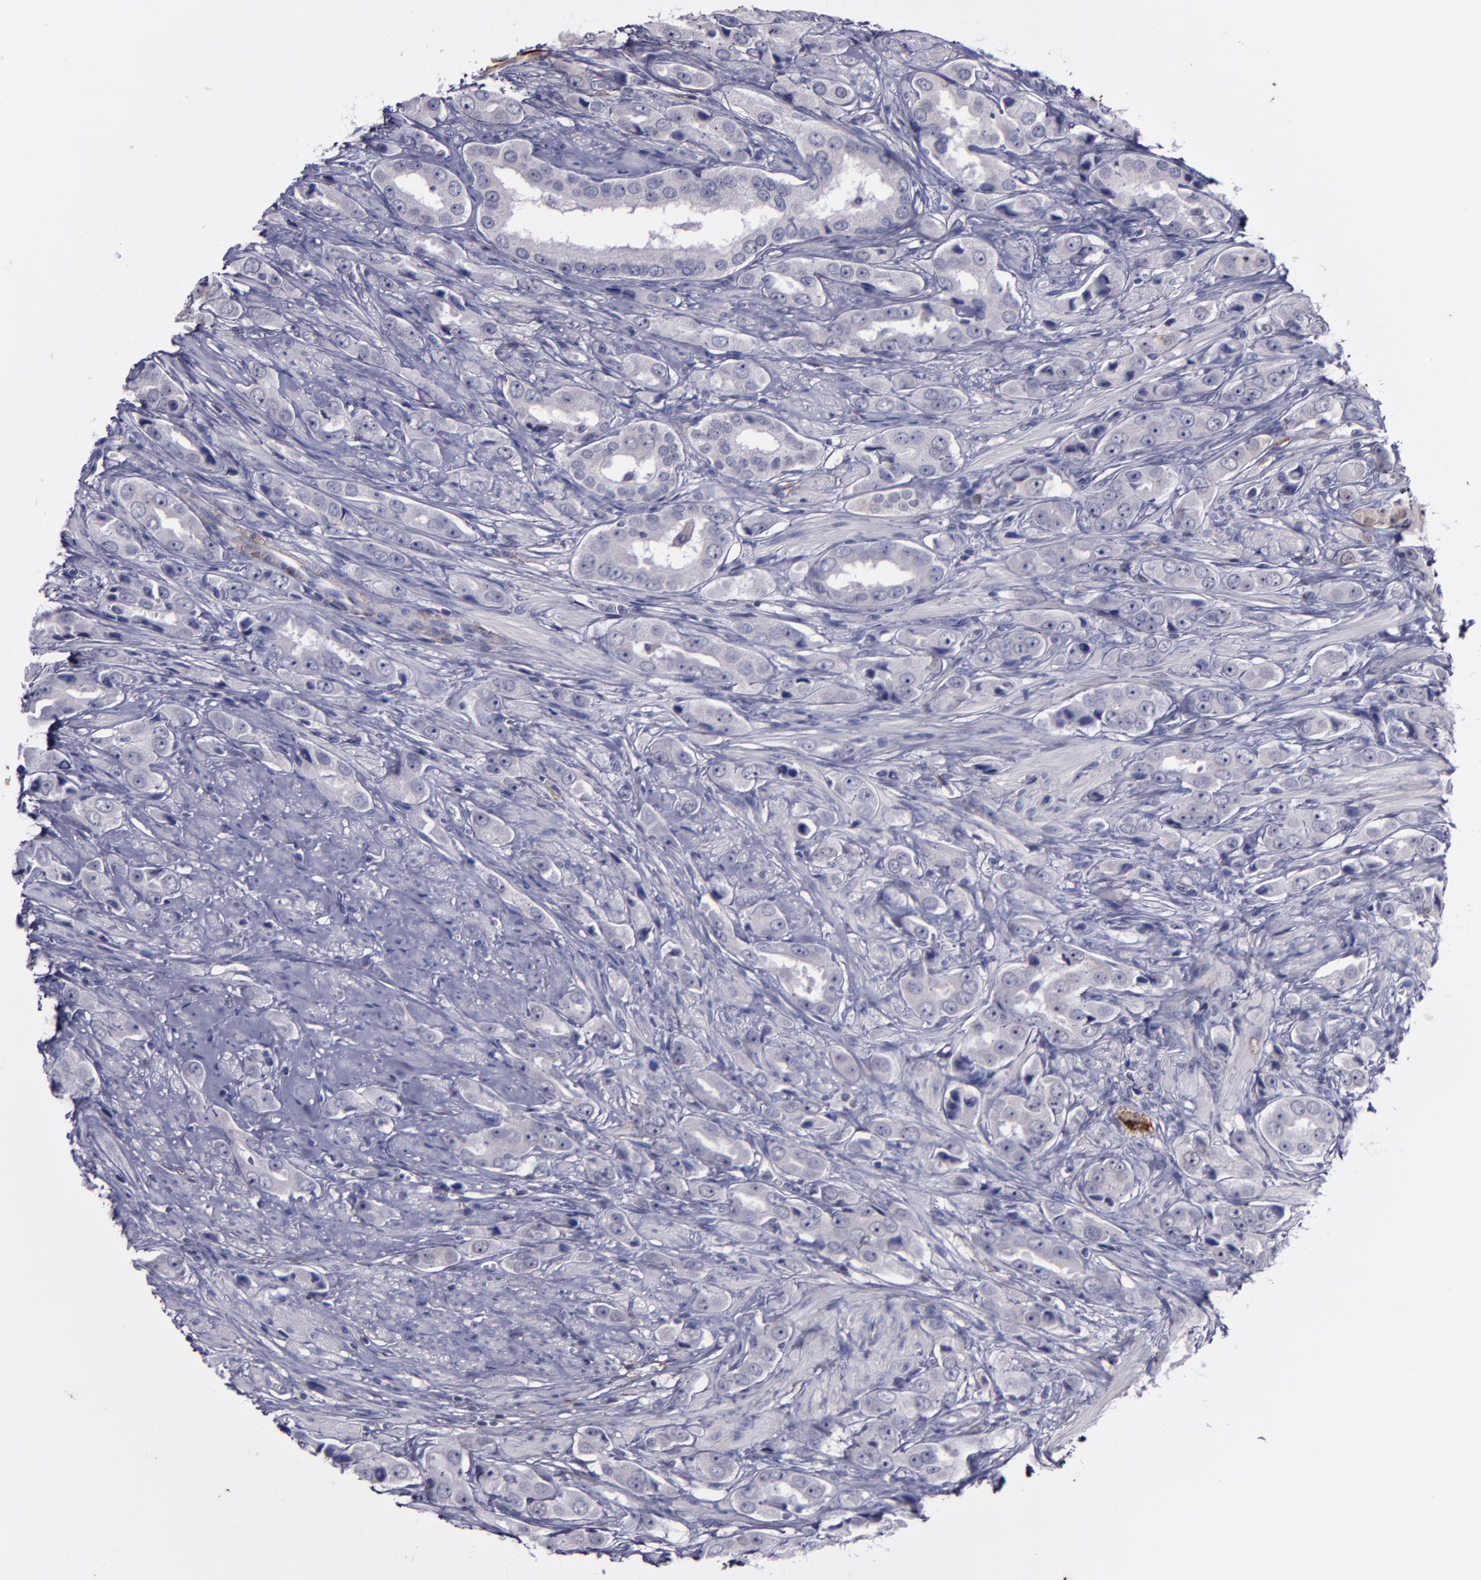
{"staining": {"intensity": "weak", "quantity": "<25%", "location": "cytoplasmic/membranous"}, "tissue": "prostate cancer", "cell_type": "Tumor cells", "image_type": "cancer", "snomed": [{"axis": "morphology", "description": "Adenocarcinoma, Medium grade"}, {"axis": "topography", "description": "Prostate"}], "caption": "This histopathology image is of prostate cancer stained with immunohistochemistry to label a protein in brown with the nuclei are counter-stained blue. There is no positivity in tumor cells. (DAB immunohistochemistry visualized using brightfield microscopy, high magnification).", "gene": "MFGE8", "patient": {"sex": "male", "age": 53}}